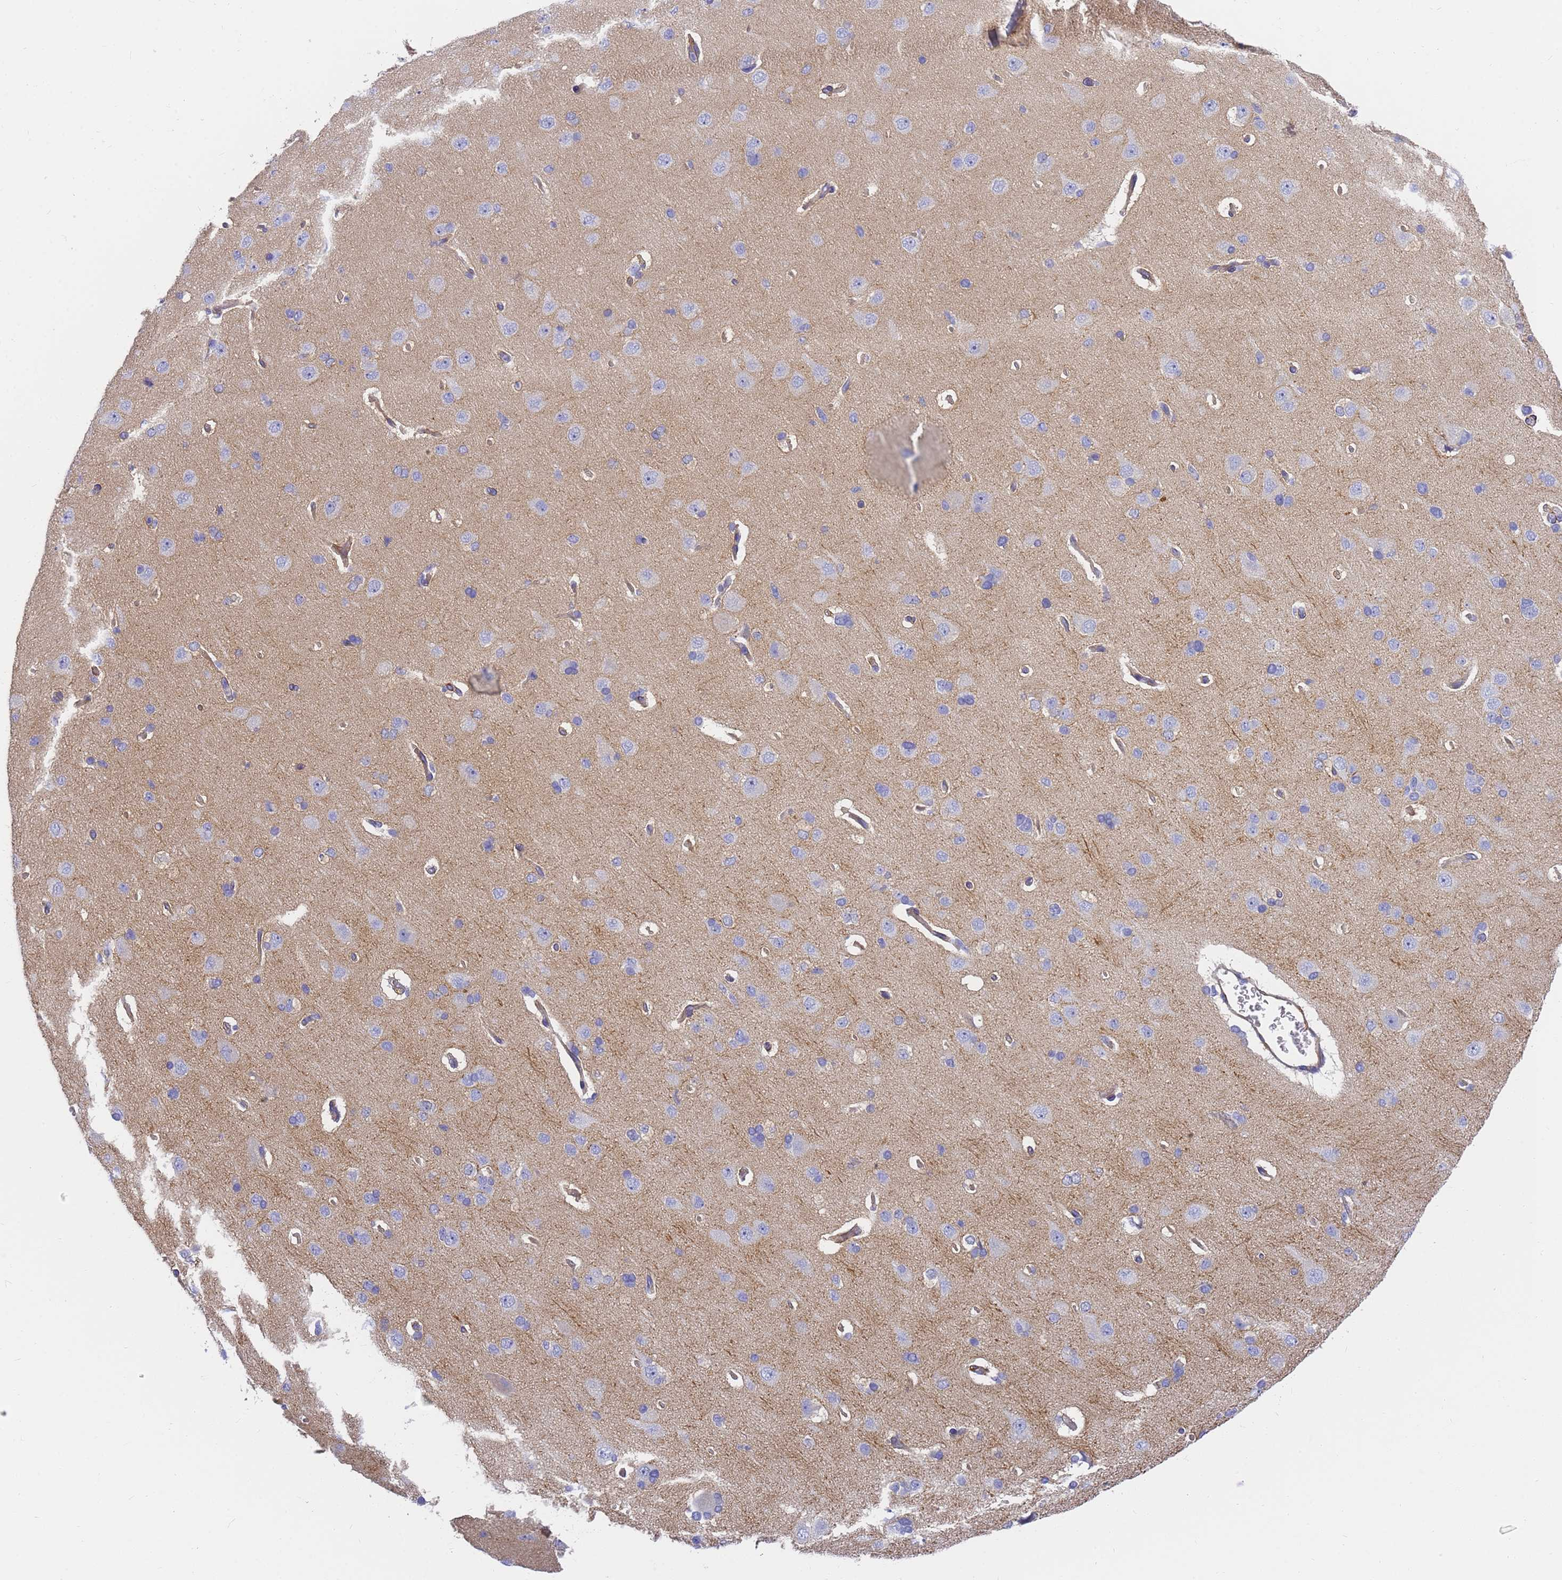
{"staining": {"intensity": "weak", "quantity": "<25%", "location": "cytoplasmic/membranous"}, "tissue": "cerebral cortex", "cell_type": "Endothelial cells", "image_type": "normal", "snomed": [{"axis": "morphology", "description": "Normal tissue, NOS"}, {"axis": "topography", "description": "Cerebral cortex"}], "caption": "Image shows no significant protein staining in endothelial cells of benign cerebral cortex.", "gene": "MVB12A", "patient": {"sex": "male", "age": 62}}